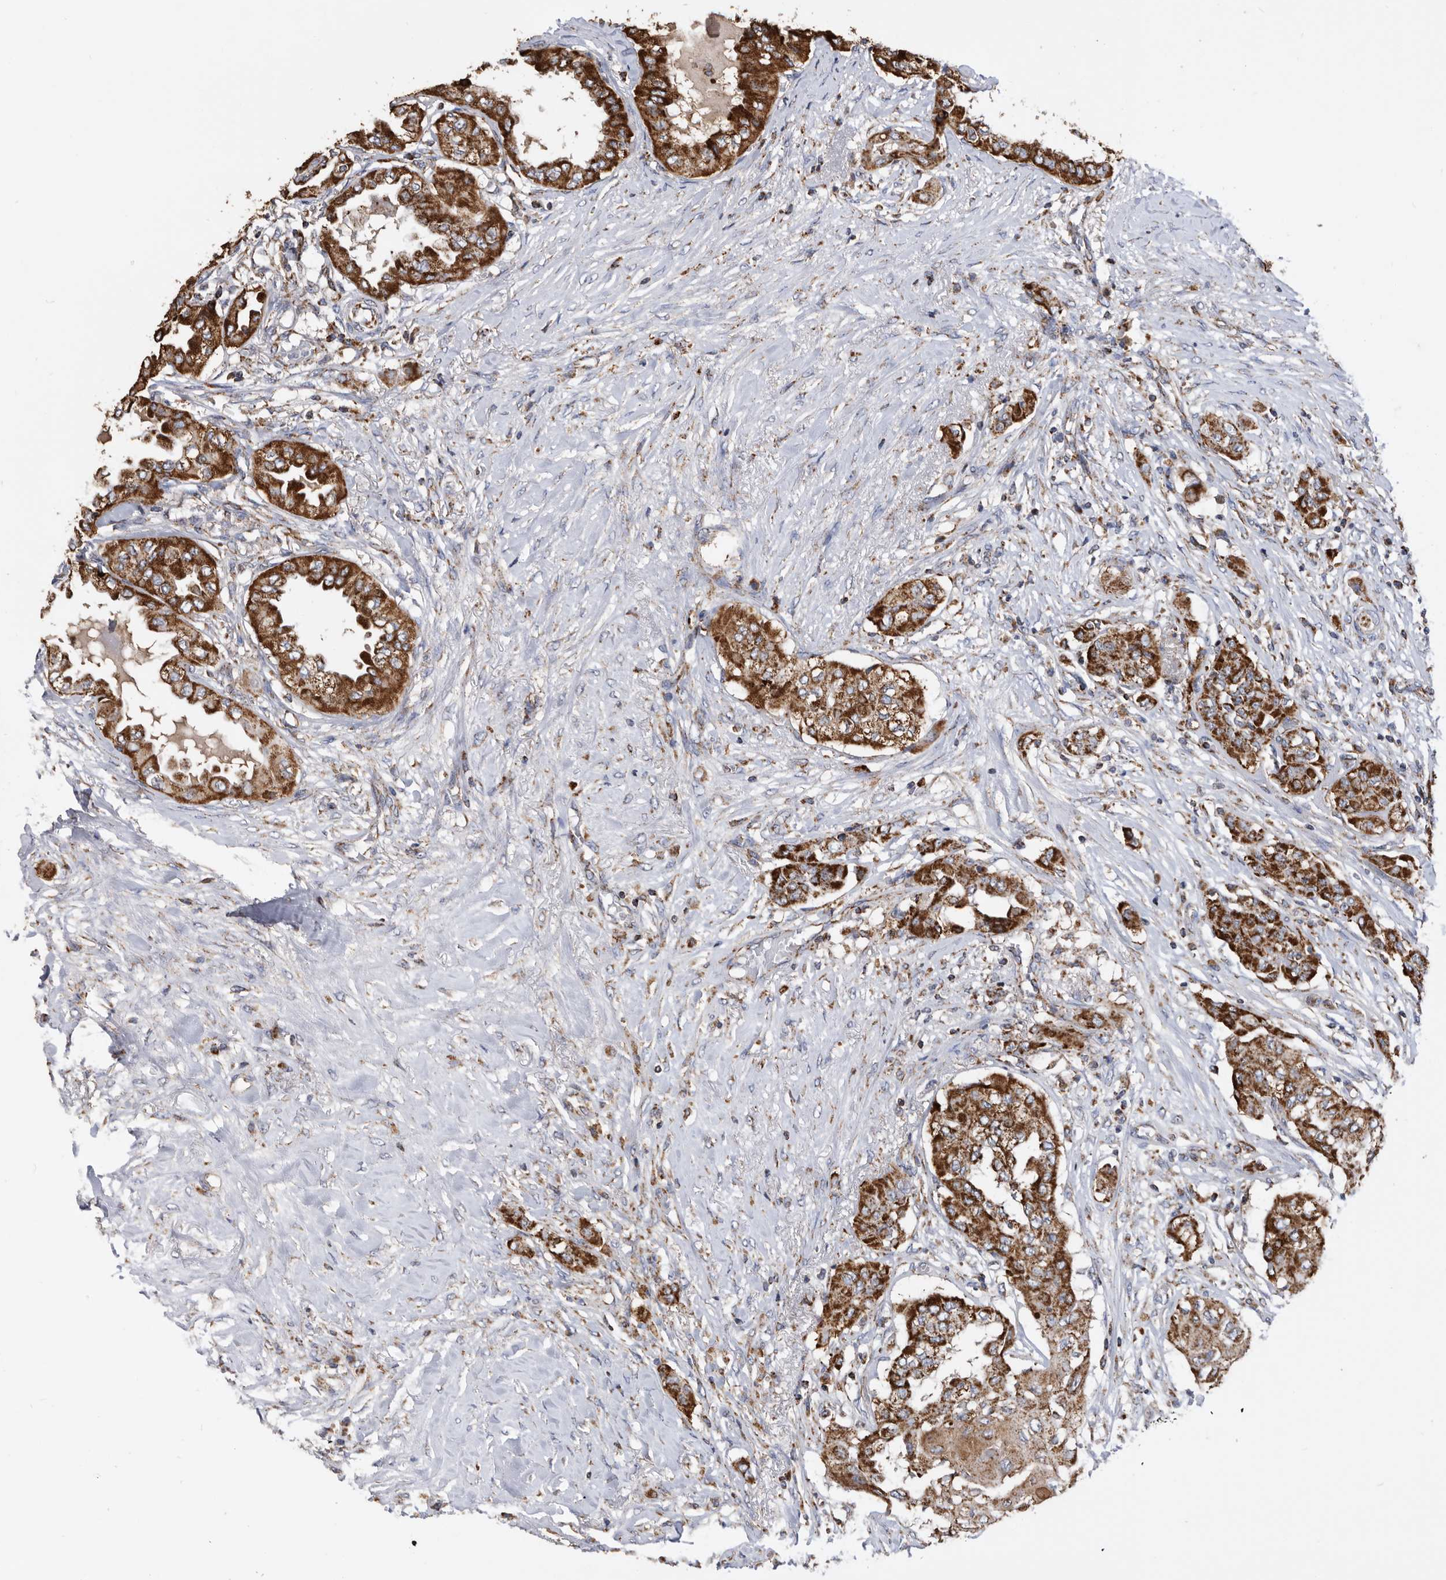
{"staining": {"intensity": "strong", "quantity": ">75%", "location": "cytoplasmic/membranous"}, "tissue": "thyroid cancer", "cell_type": "Tumor cells", "image_type": "cancer", "snomed": [{"axis": "morphology", "description": "Papillary adenocarcinoma, NOS"}, {"axis": "topography", "description": "Thyroid gland"}], "caption": "This is an image of IHC staining of papillary adenocarcinoma (thyroid), which shows strong expression in the cytoplasmic/membranous of tumor cells.", "gene": "WFDC1", "patient": {"sex": "female", "age": 59}}